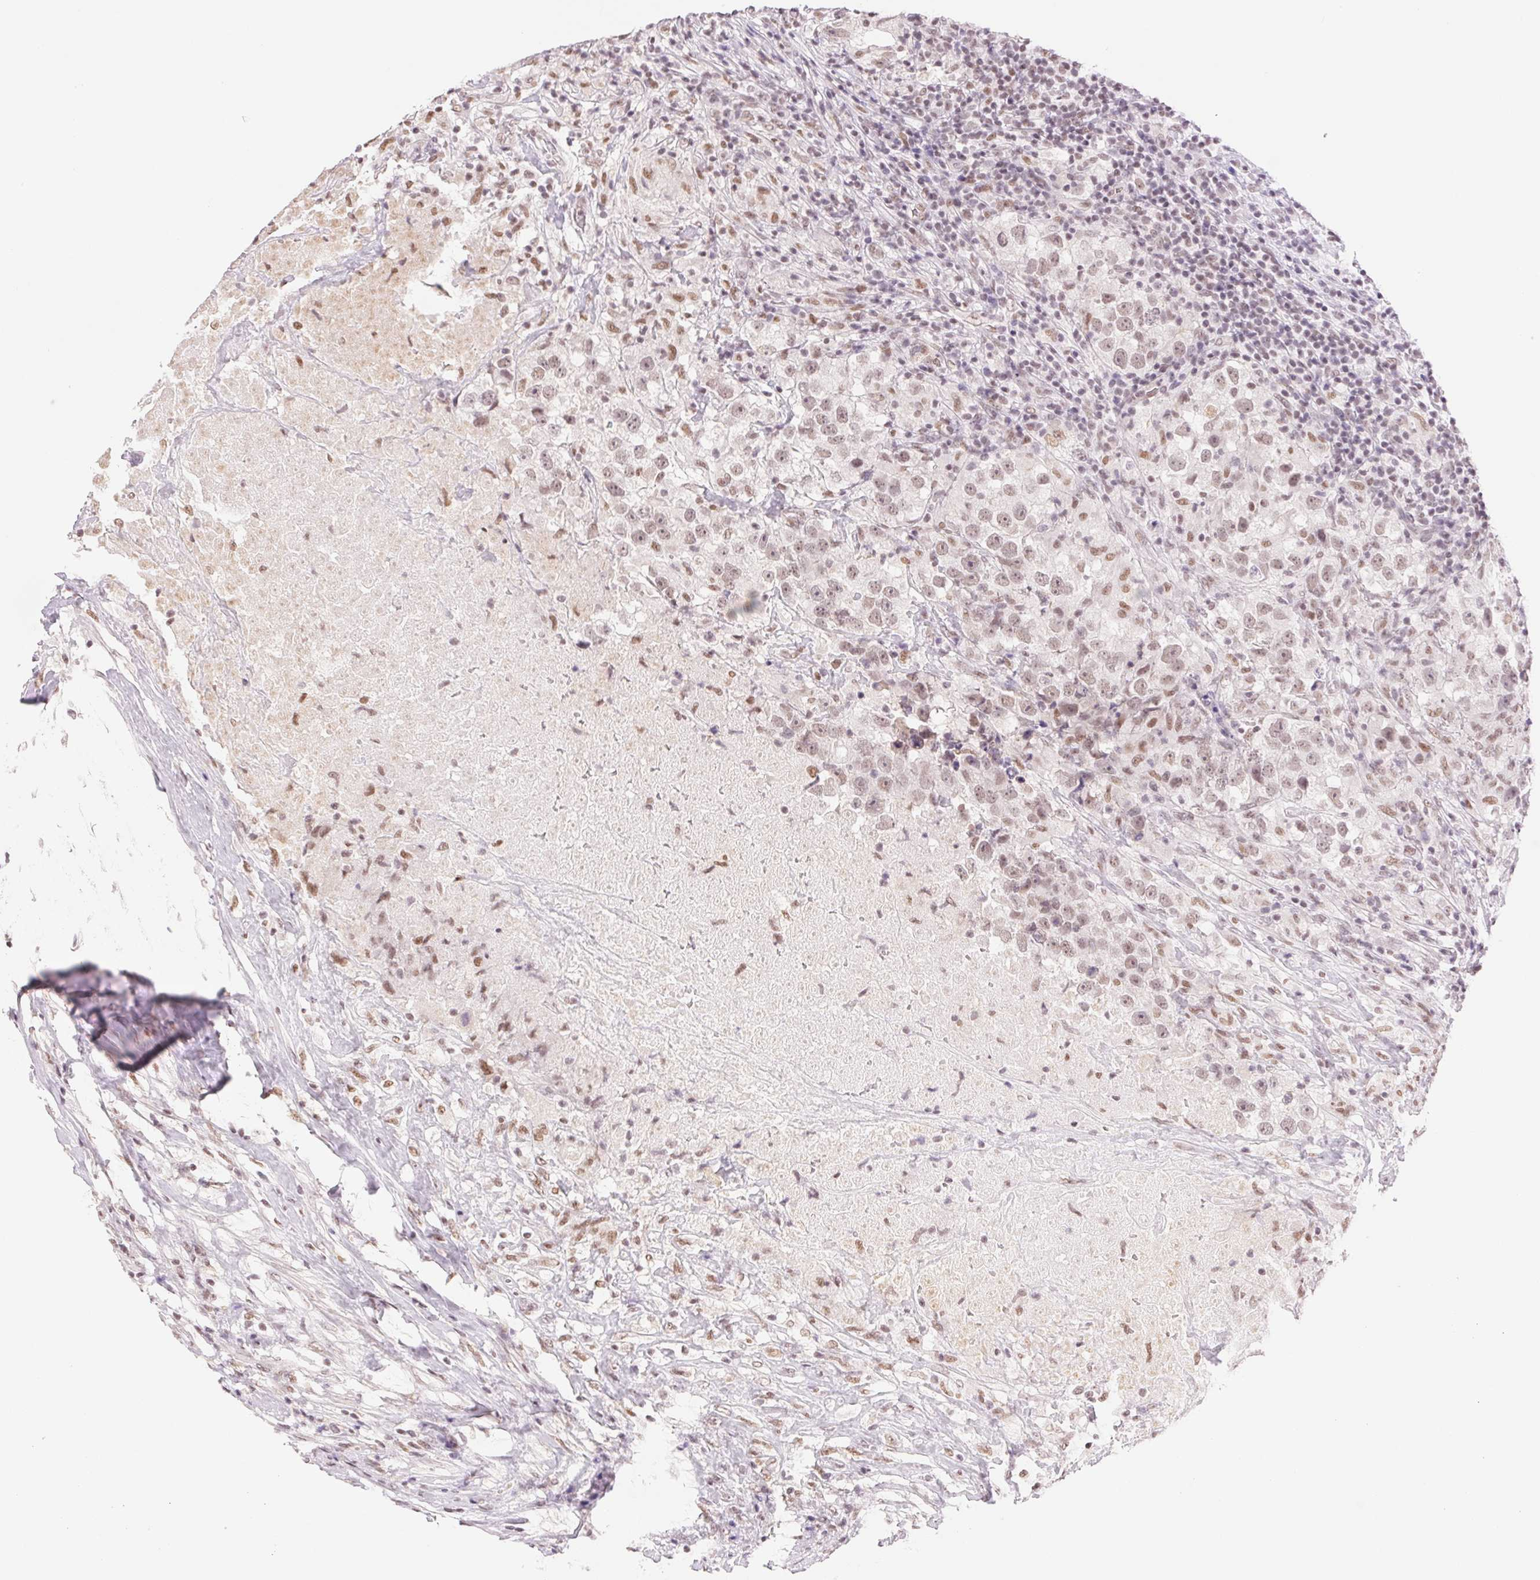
{"staining": {"intensity": "weak", "quantity": ">75%", "location": "nuclear"}, "tissue": "testis cancer", "cell_type": "Tumor cells", "image_type": "cancer", "snomed": [{"axis": "morphology", "description": "Seminoma, NOS"}, {"axis": "topography", "description": "Testis"}], "caption": "Immunohistochemistry (IHC) micrograph of neoplastic tissue: testis seminoma stained using IHC demonstrates low levels of weak protein expression localized specifically in the nuclear of tumor cells, appearing as a nuclear brown color.", "gene": "RPRD1B", "patient": {"sex": "male", "age": 46}}